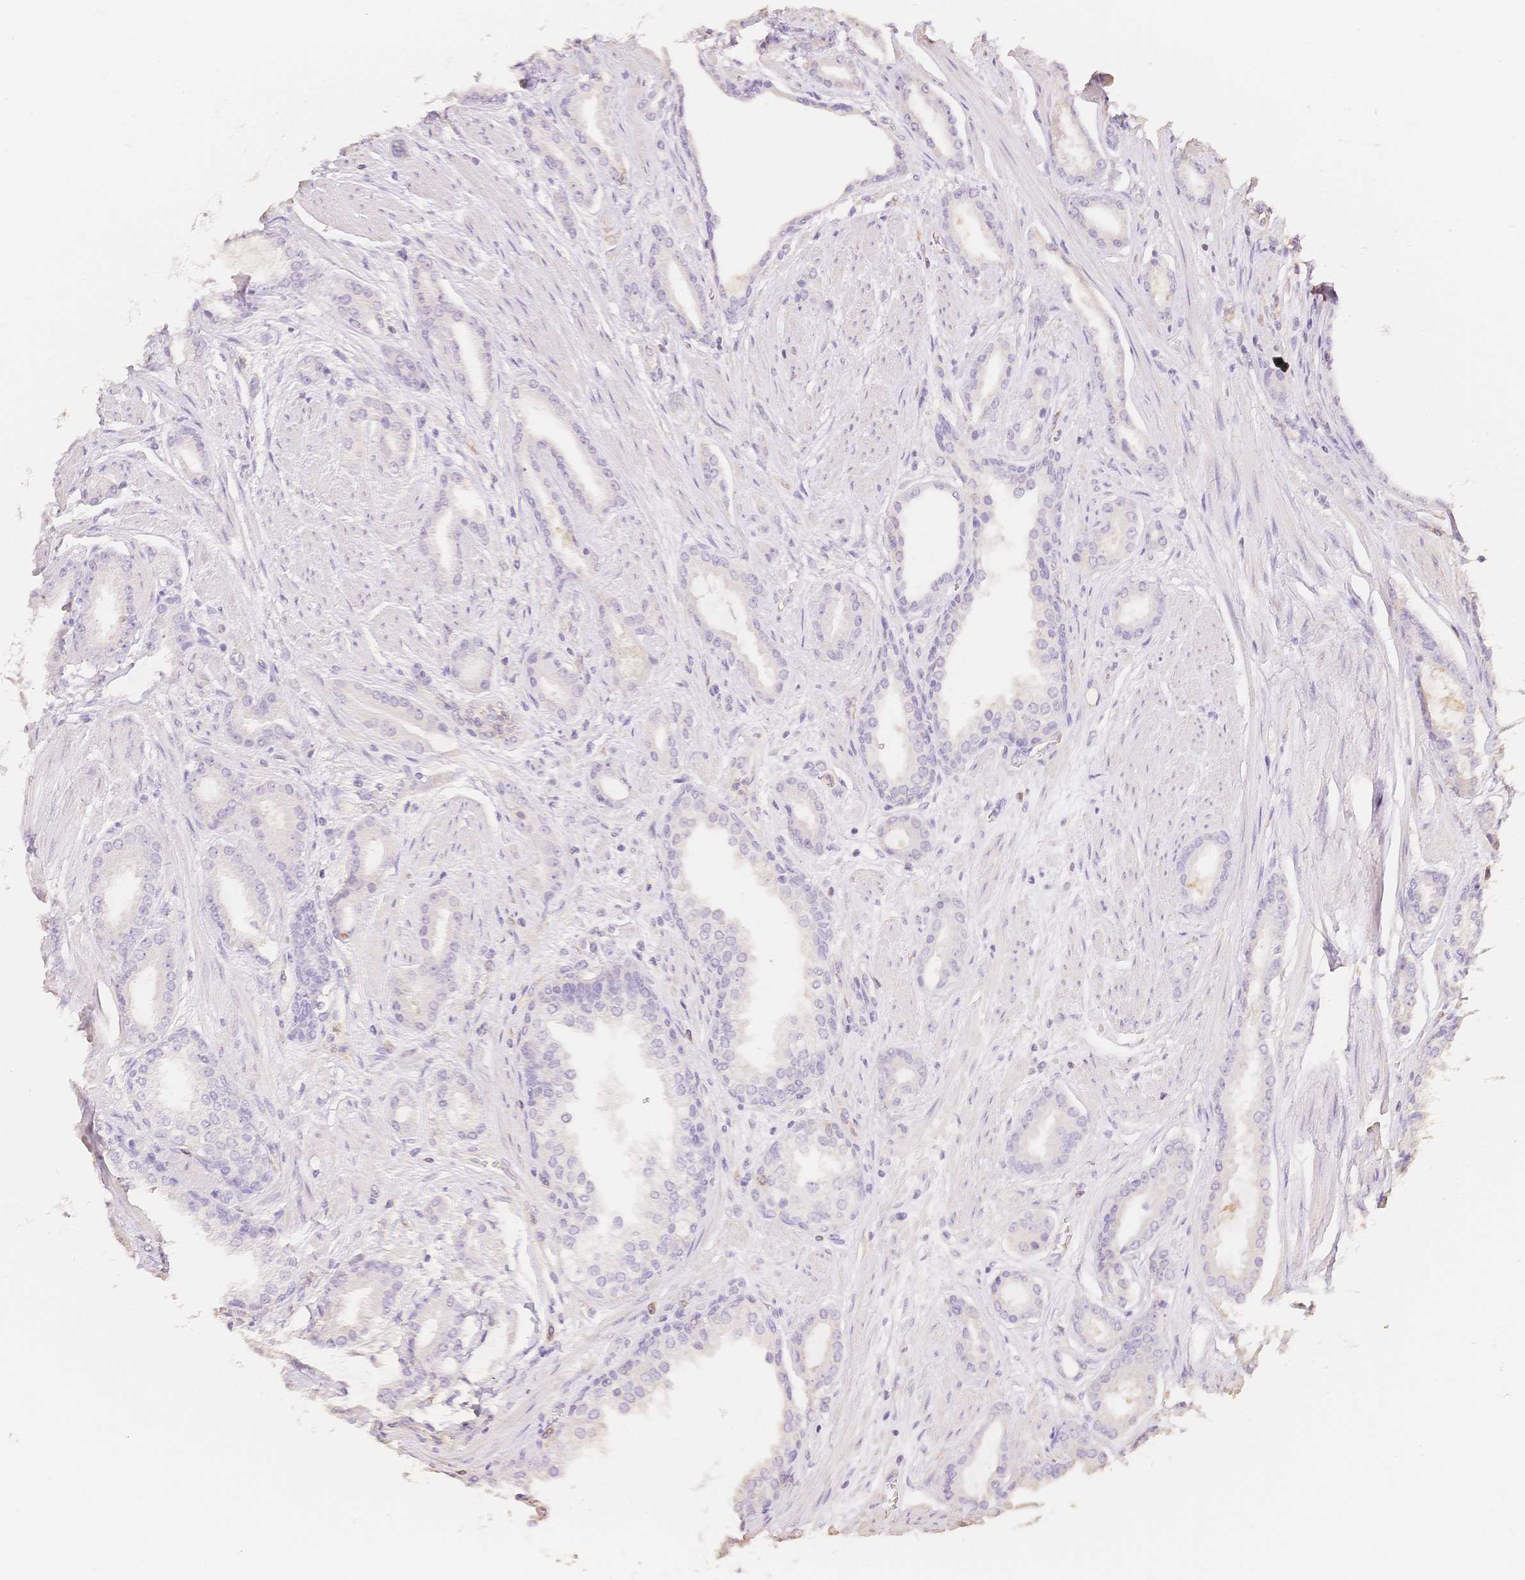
{"staining": {"intensity": "negative", "quantity": "none", "location": "none"}, "tissue": "prostate cancer", "cell_type": "Tumor cells", "image_type": "cancer", "snomed": [{"axis": "morphology", "description": "Adenocarcinoma, Low grade"}, {"axis": "topography", "description": "Prostate"}], "caption": "Tumor cells are negative for brown protein staining in prostate cancer (low-grade adenocarcinoma). (Stains: DAB immunohistochemistry with hematoxylin counter stain, Microscopy: brightfield microscopy at high magnification).", "gene": "MBOAT7", "patient": {"sex": "male", "age": 42}}